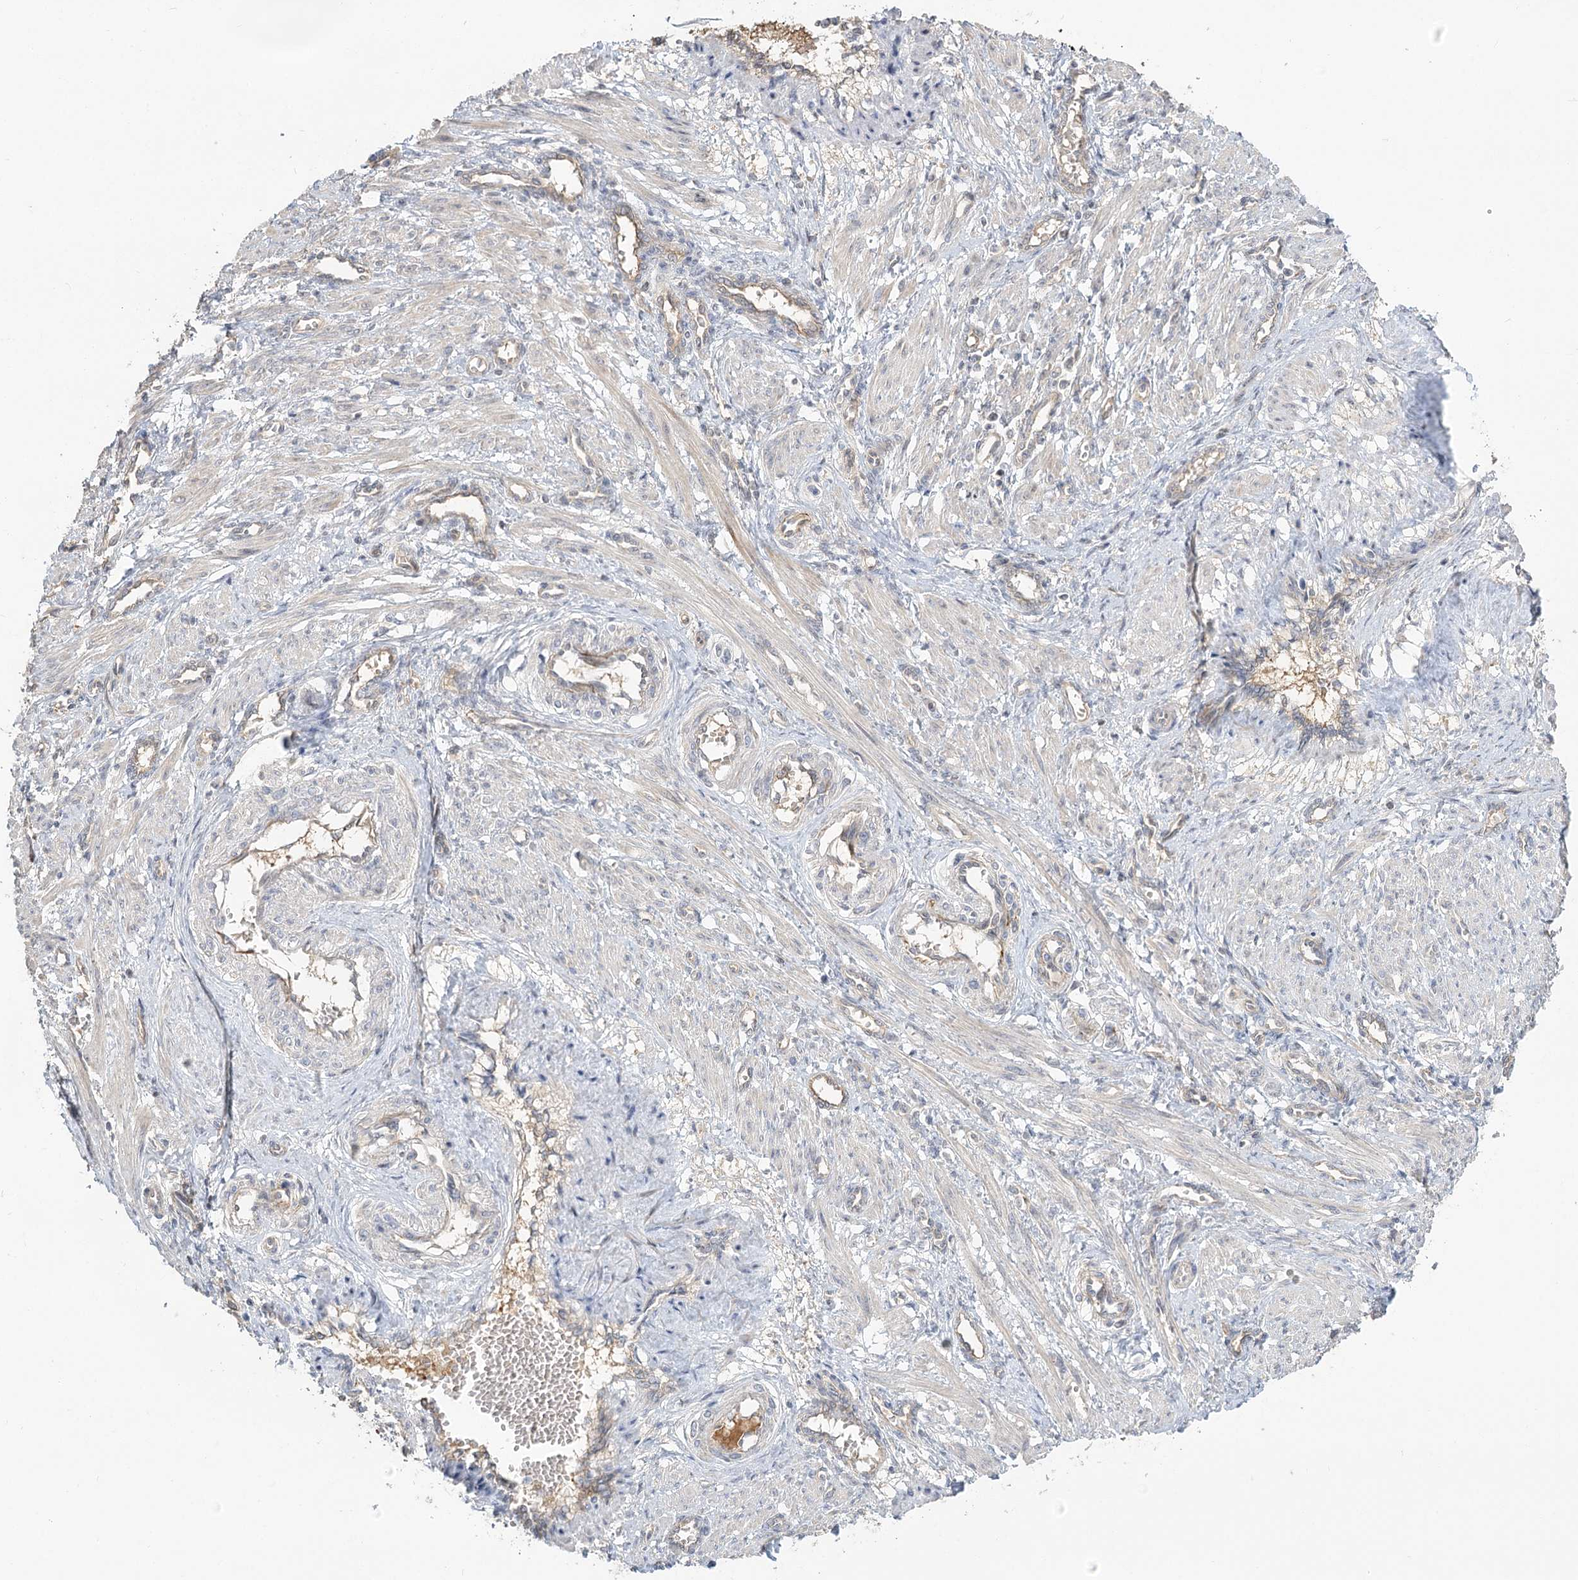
{"staining": {"intensity": "weak", "quantity": "25%-75%", "location": "cytoplasmic/membranous"}, "tissue": "smooth muscle", "cell_type": "Smooth muscle cells", "image_type": "normal", "snomed": [{"axis": "morphology", "description": "Normal tissue, NOS"}, {"axis": "topography", "description": "Endometrium"}], "caption": "Weak cytoplasmic/membranous protein positivity is identified in about 25%-75% of smooth muscle cells in smooth muscle. The protein is shown in brown color, while the nuclei are stained blue.", "gene": "GUCY2C", "patient": {"sex": "female", "age": 33}}